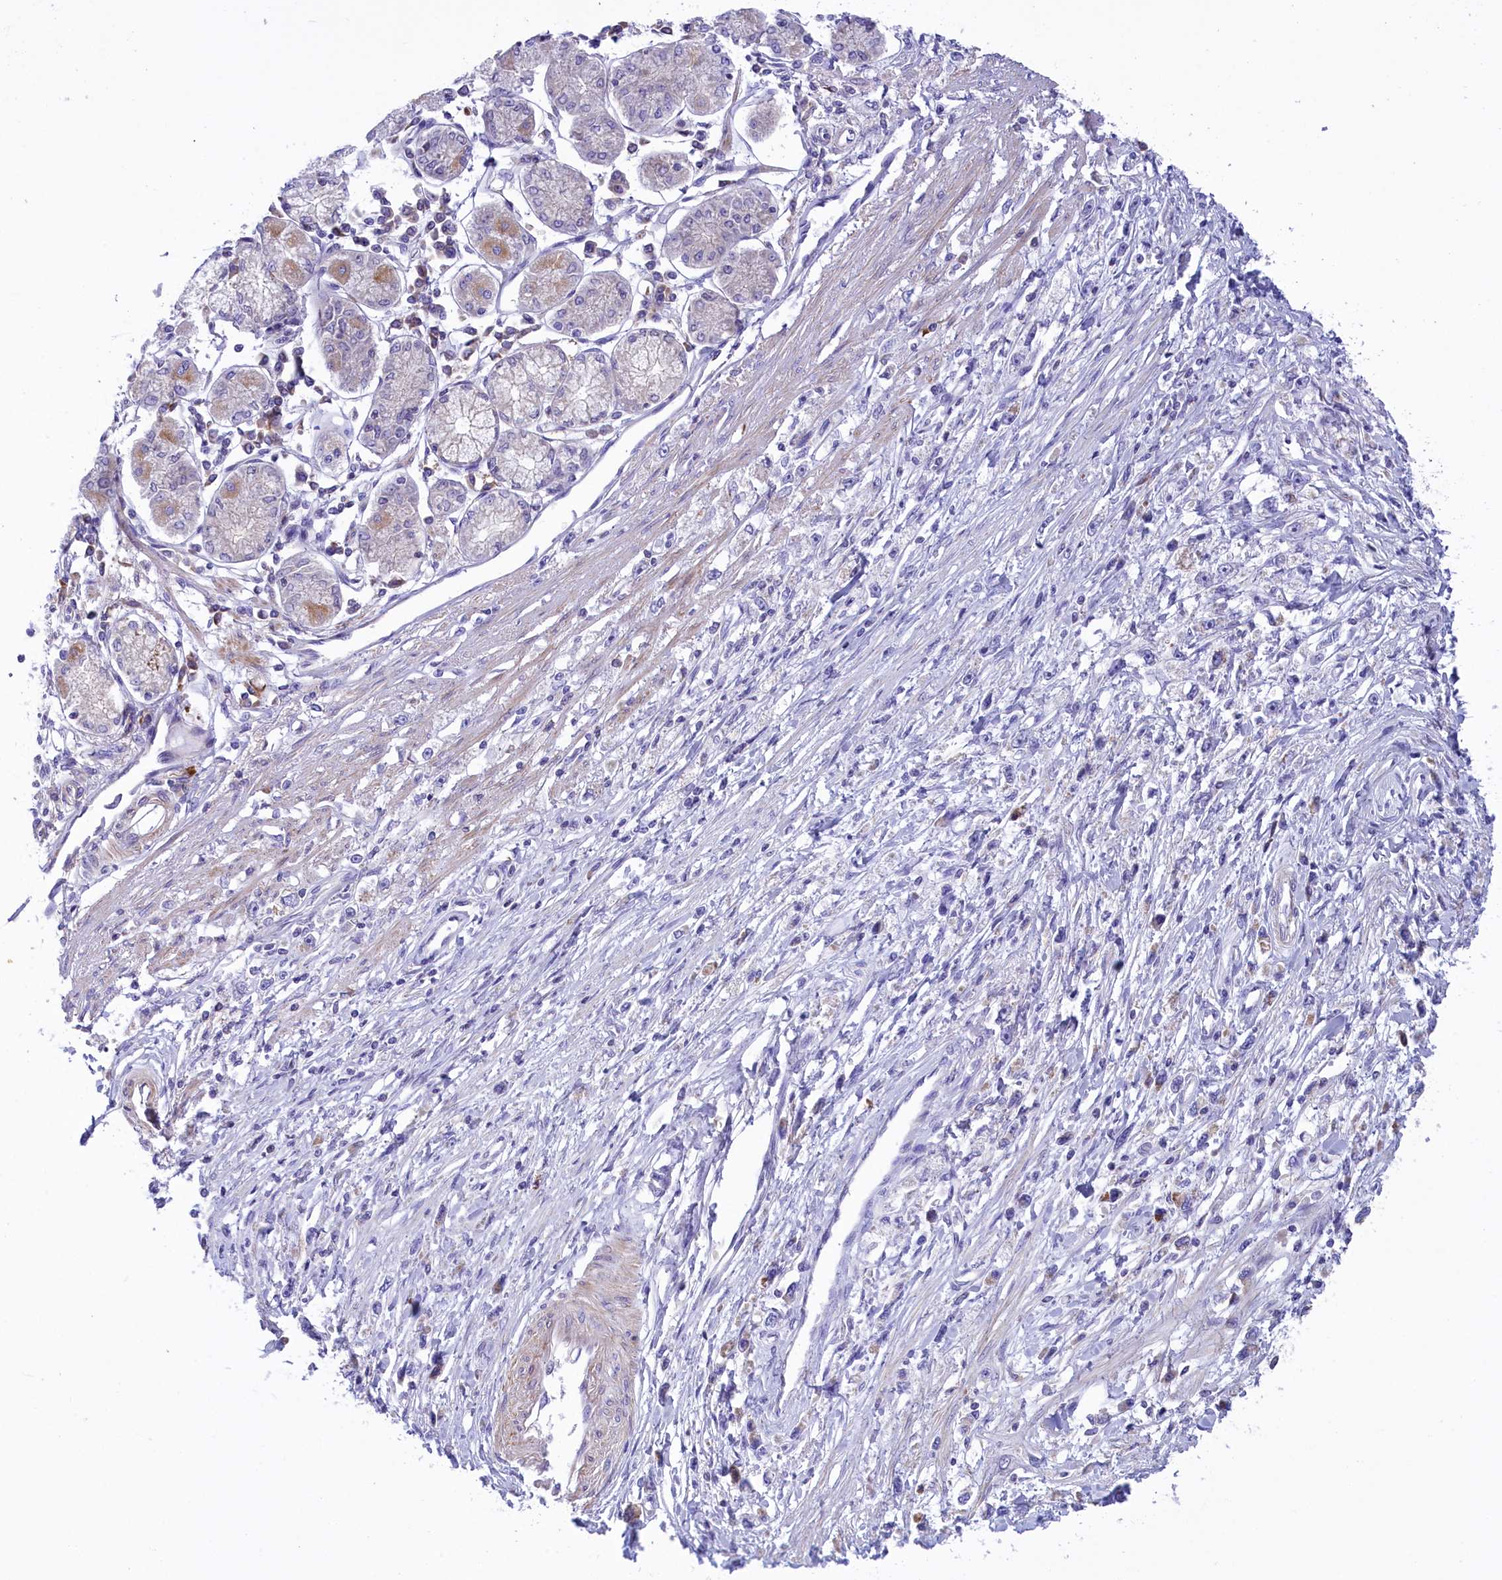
{"staining": {"intensity": "negative", "quantity": "none", "location": "none"}, "tissue": "stomach cancer", "cell_type": "Tumor cells", "image_type": "cancer", "snomed": [{"axis": "morphology", "description": "Adenocarcinoma, NOS"}, {"axis": "topography", "description": "Stomach"}], "caption": "Tumor cells show no significant positivity in stomach cancer.", "gene": "CORO7-PAM16", "patient": {"sex": "female", "age": 59}}